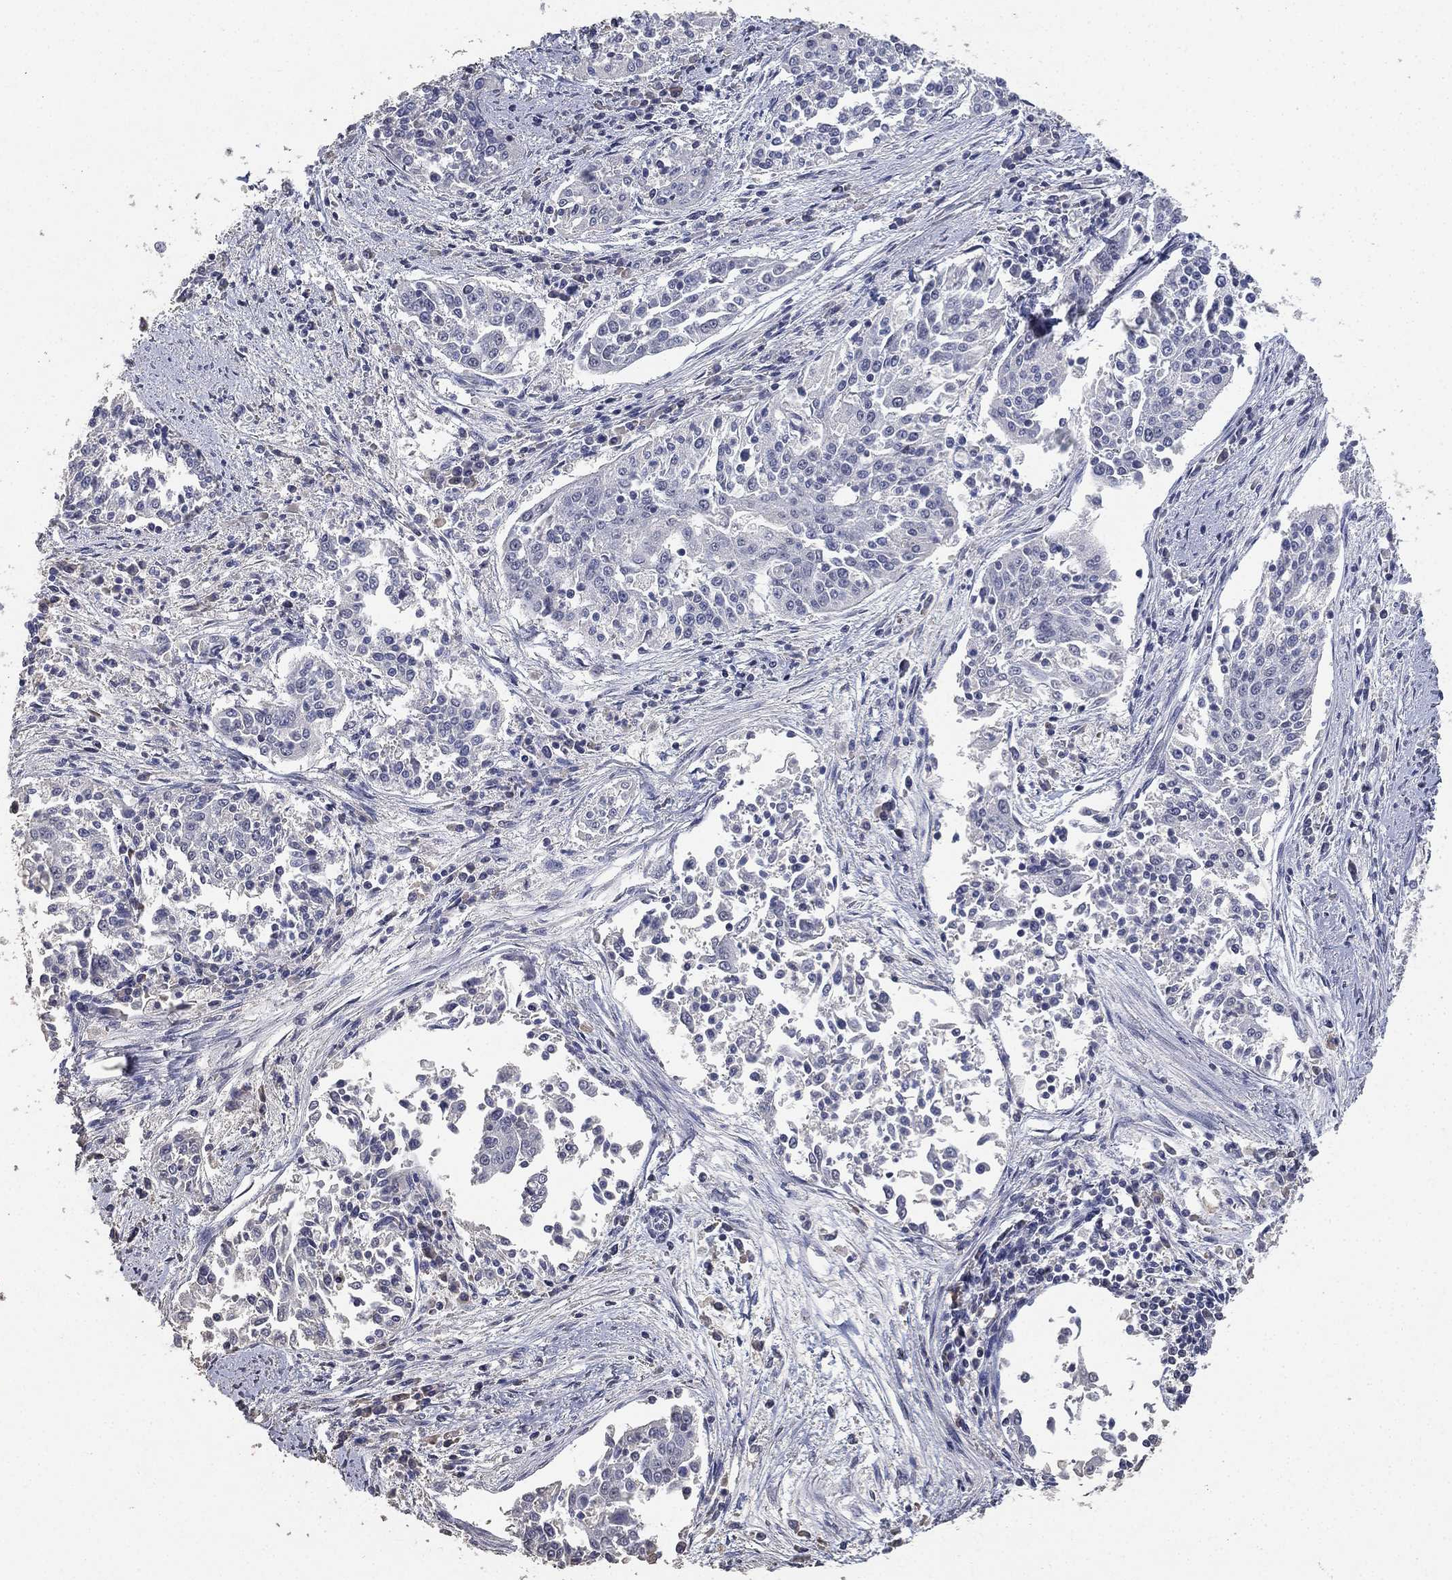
{"staining": {"intensity": "negative", "quantity": "none", "location": "none"}, "tissue": "cervical cancer", "cell_type": "Tumor cells", "image_type": "cancer", "snomed": [{"axis": "morphology", "description": "Squamous cell carcinoma, NOS"}, {"axis": "topography", "description": "Cervix"}], "caption": "Tumor cells show no significant protein expression in cervical cancer.", "gene": "DSG1", "patient": {"sex": "female", "age": 41}}